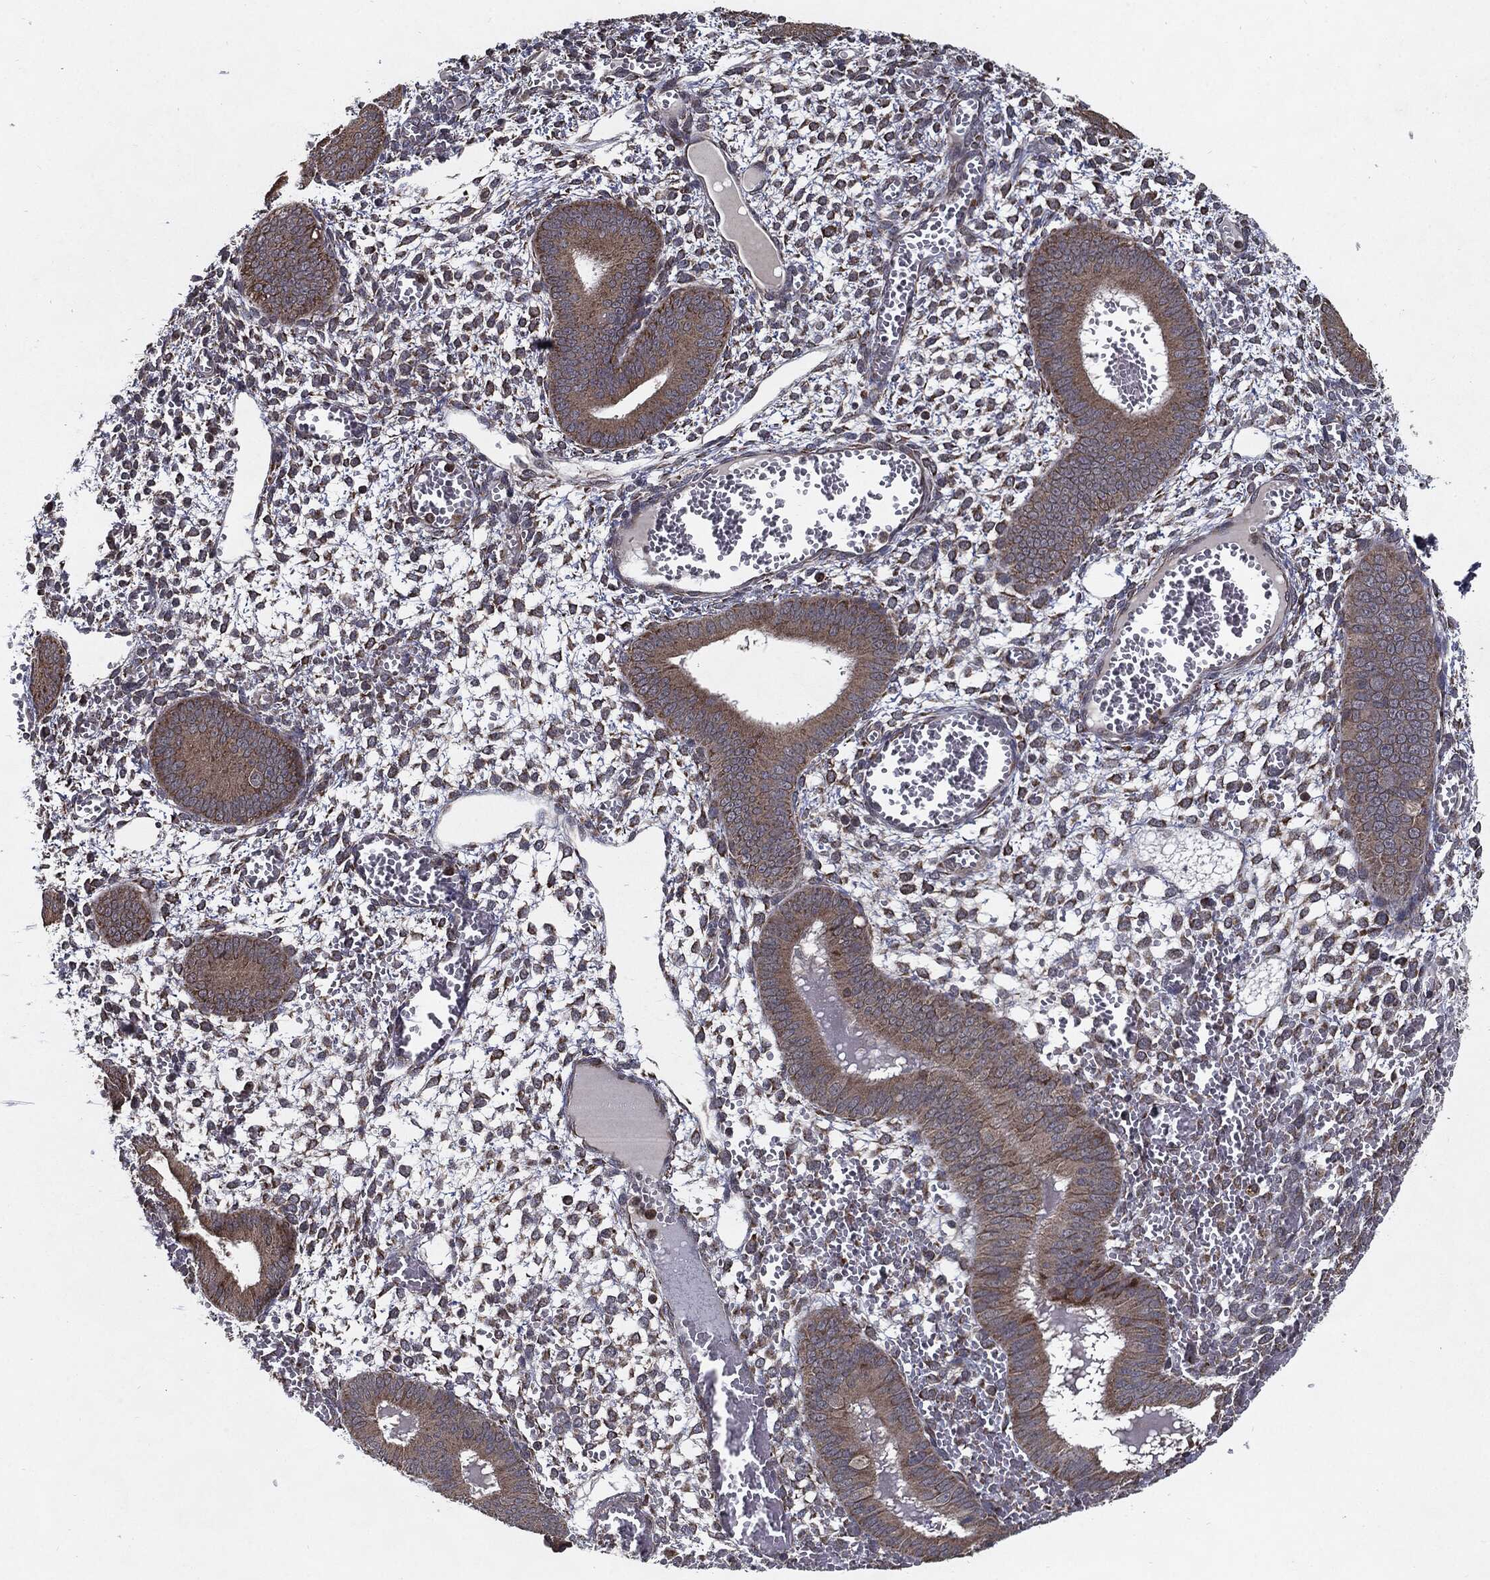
{"staining": {"intensity": "strong", "quantity": "25%-75%", "location": "cytoplasmic/membranous"}, "tissue": "endometrium", "cell_type": "Cells in endometrial stroma", "image_type": "normal", "snomed": [{"axis": "morphology", "description": "Normal tissue, NOS"}, {"axis": "topography", "description": "Endometrium"}], "caption": "Immunohistochemistry (IHC) image of normal endometrium: endometrium stained using immunohistochemistry (IHC) shows high levels of strong protein expression localized specifically in the cytoplasmic/membranous of cells in endometrial stroma, appearing as a cytoplasmic/membranous brown color.", "gene": "HDAC5", "patient": {"sex": "female", "age": 42}}